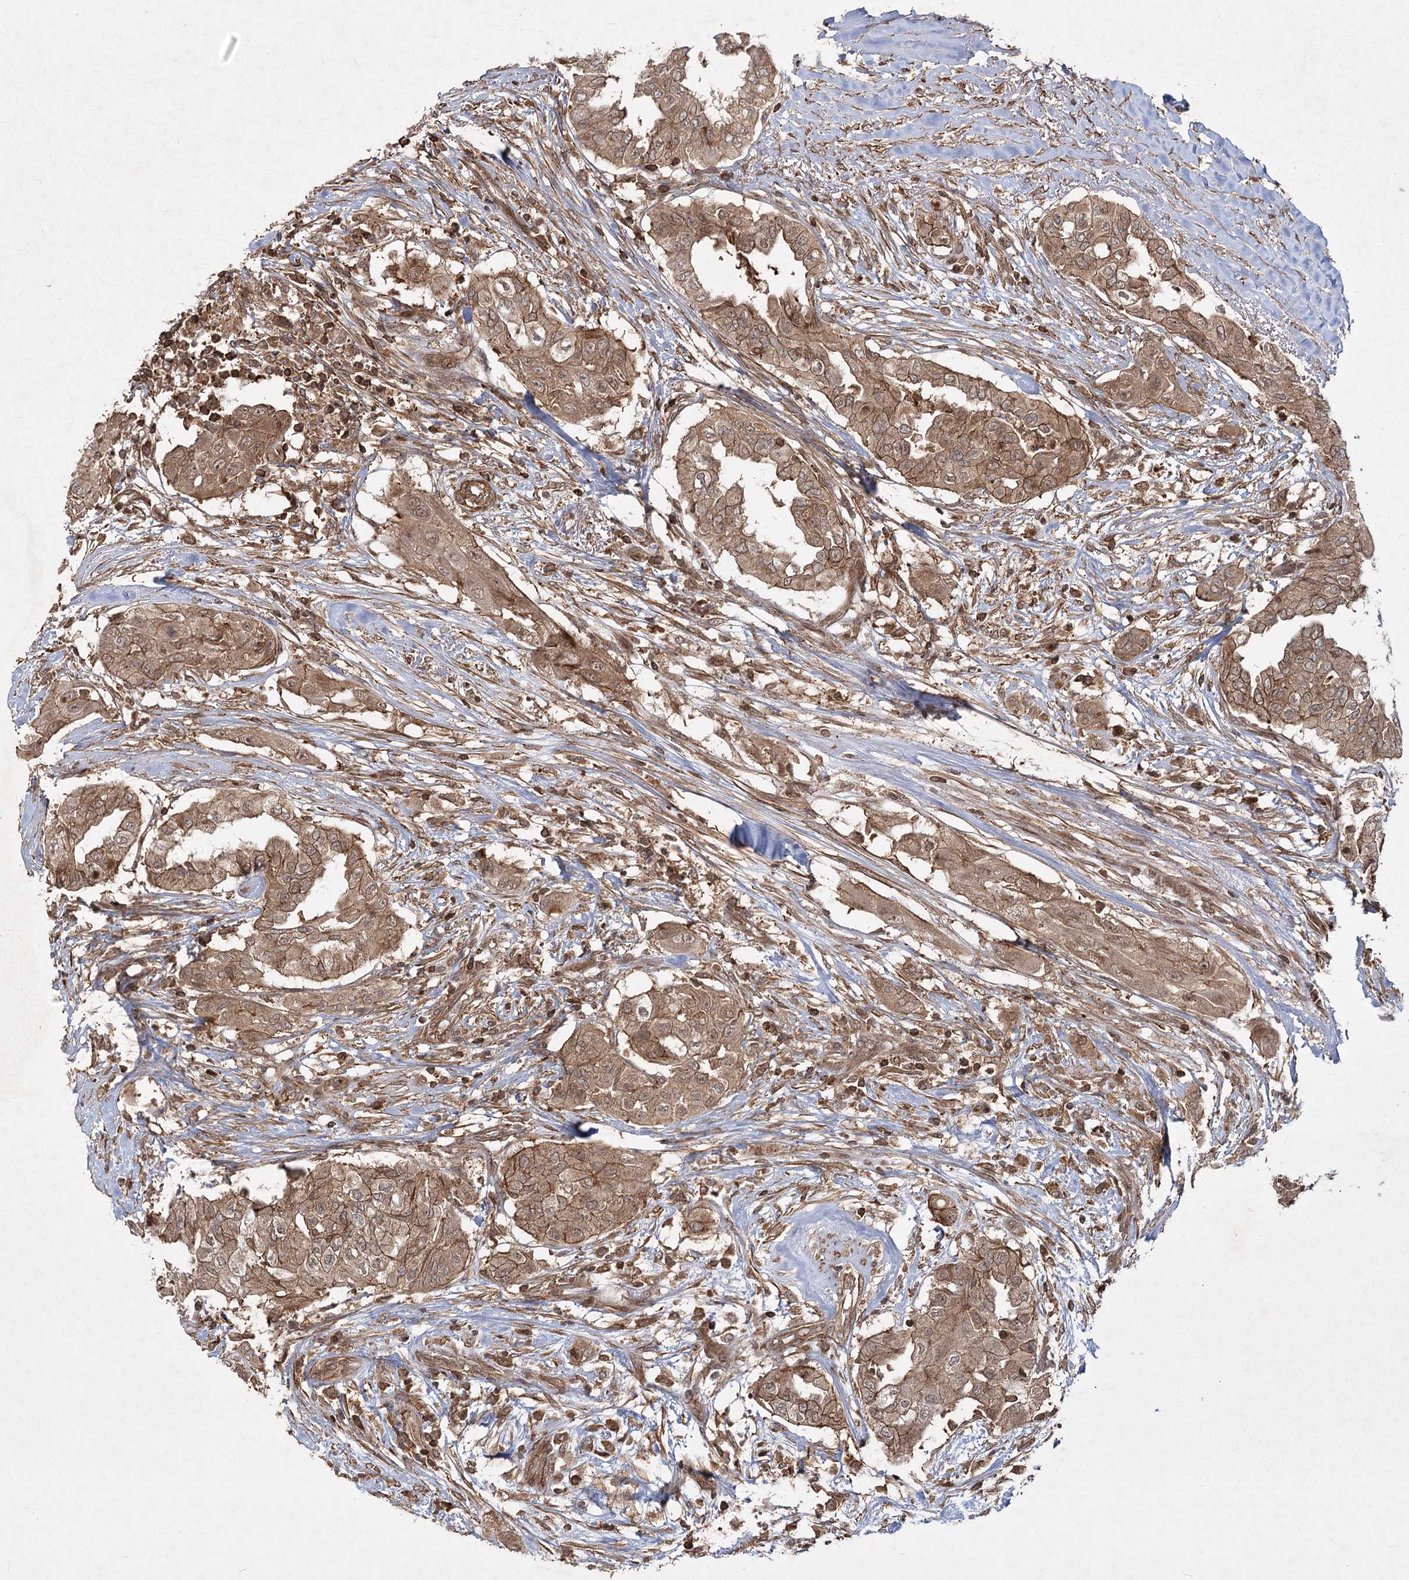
{"staining": {"intensity": "moderate", "quantity": ">75%", "location": "cytoplasmic/membranous"}, "tissue": "thyroid cancer", "cell_type": "Tumor cells", "image_type": "cancer", "snomed": [{"axis": "morphology", "description": "Papillary adenocarcinoma, NOS"}, {"axis": "topography", "description": "Thyroid gland"}], "caption": "A micrograph of thyroid cancer stained for a protein shows moderate cytoplasmic/membranous brown staining in tumor cells.", "gene": "MDFIC", "patient": {"sex": "female", "age": 59}}